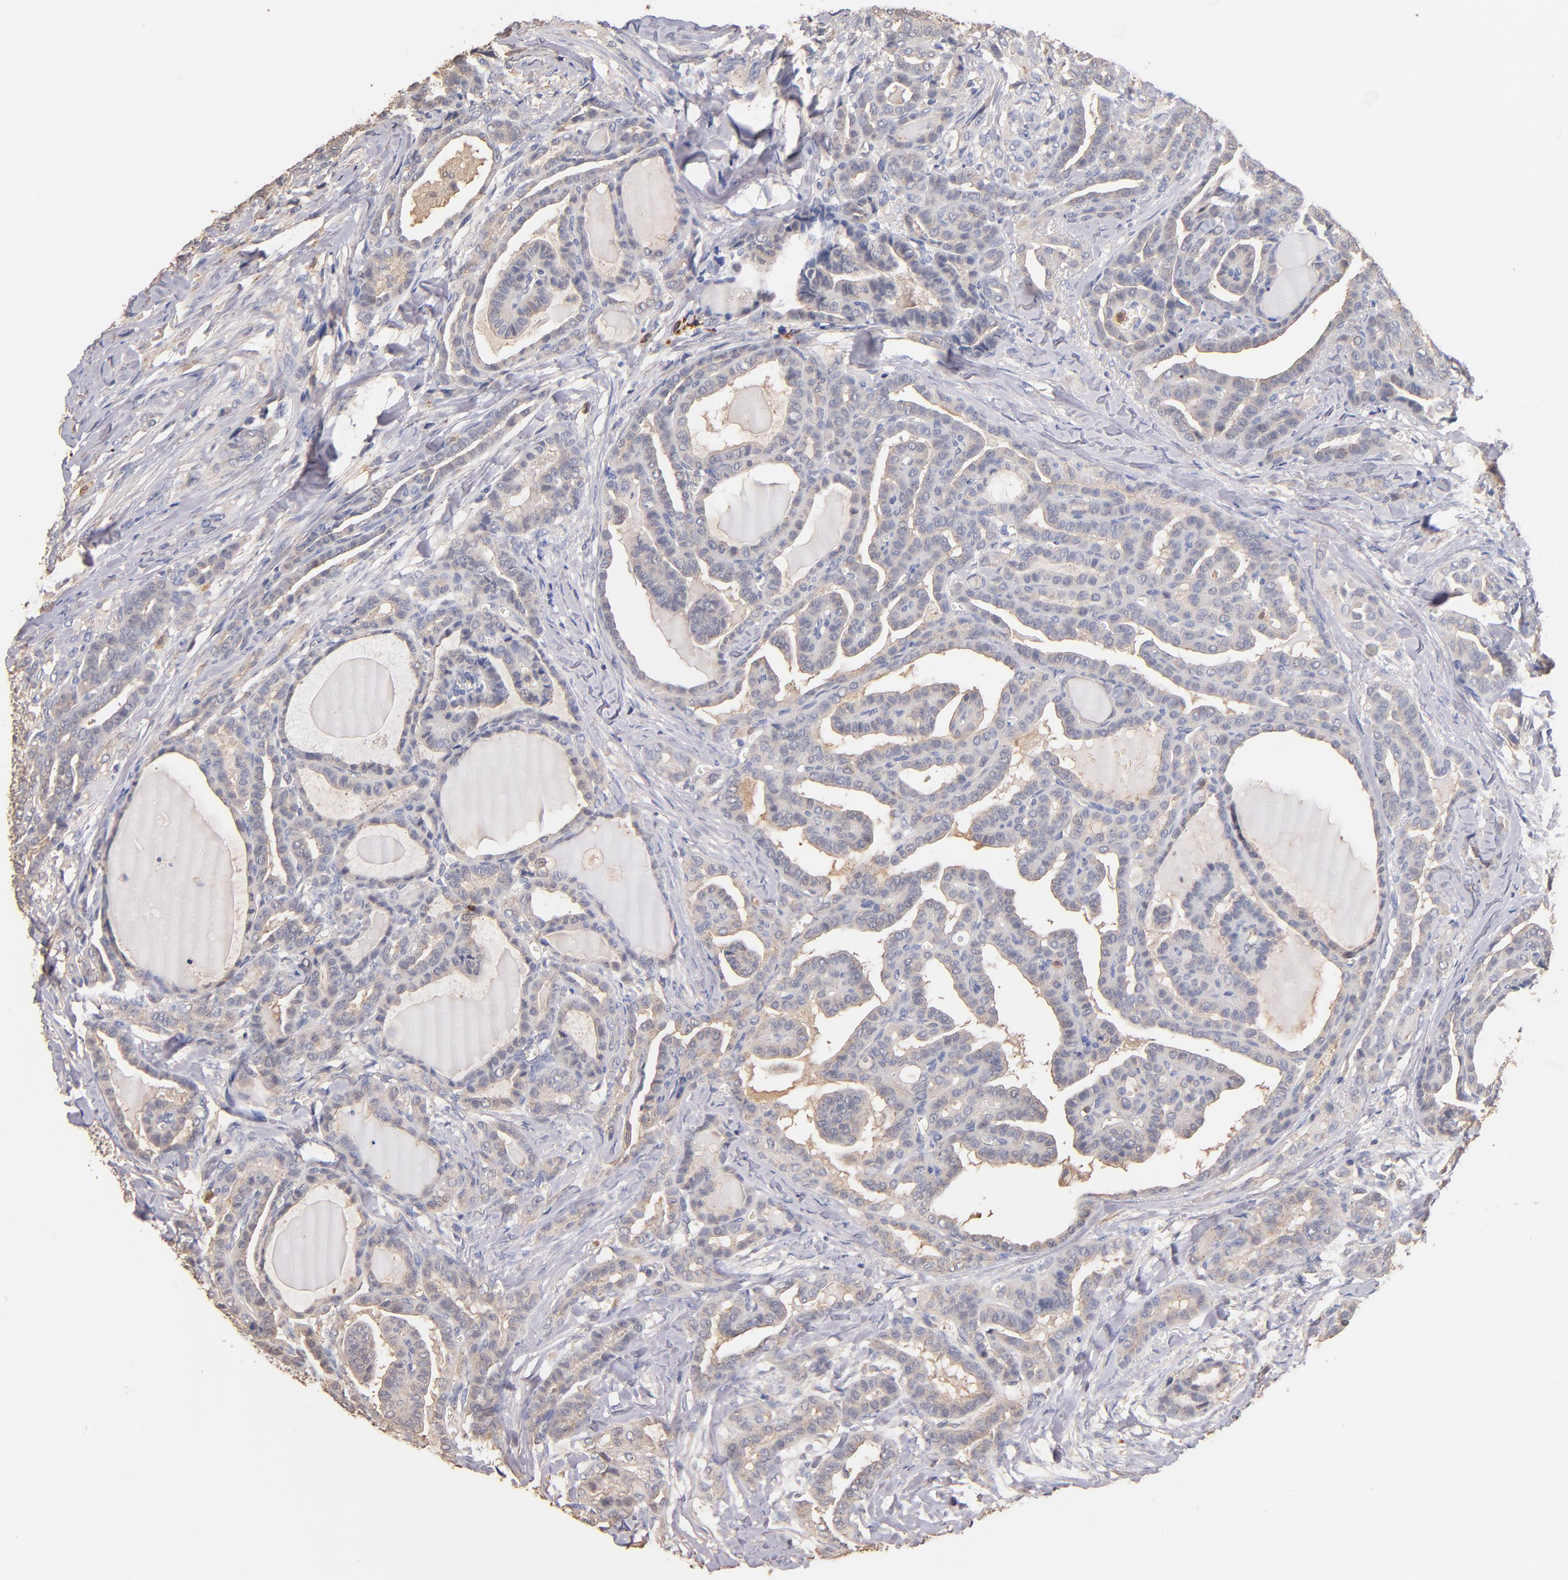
{"staining": {"intensity": "weak", "quantity": "25%-75%", "location": "cytoplasmic/membranous"}, "tissue": "thyroid cancer", "cell_type": "Tumor cells", "image_type": "cancer", "snomed": [{"axis": "morphology", "description": "Carcinoma, NOS"}, {"axis": "topography", "description": "Thyroid gland"}], "caption": "About 25%-75% of tumor cells in thyroid cancer reveal weak cytoplasmic/membranous protein staining as visualized by brown immunohistochemical staining.", "gene": "RO60", "patient": {"sex": "female", "age": 91}}